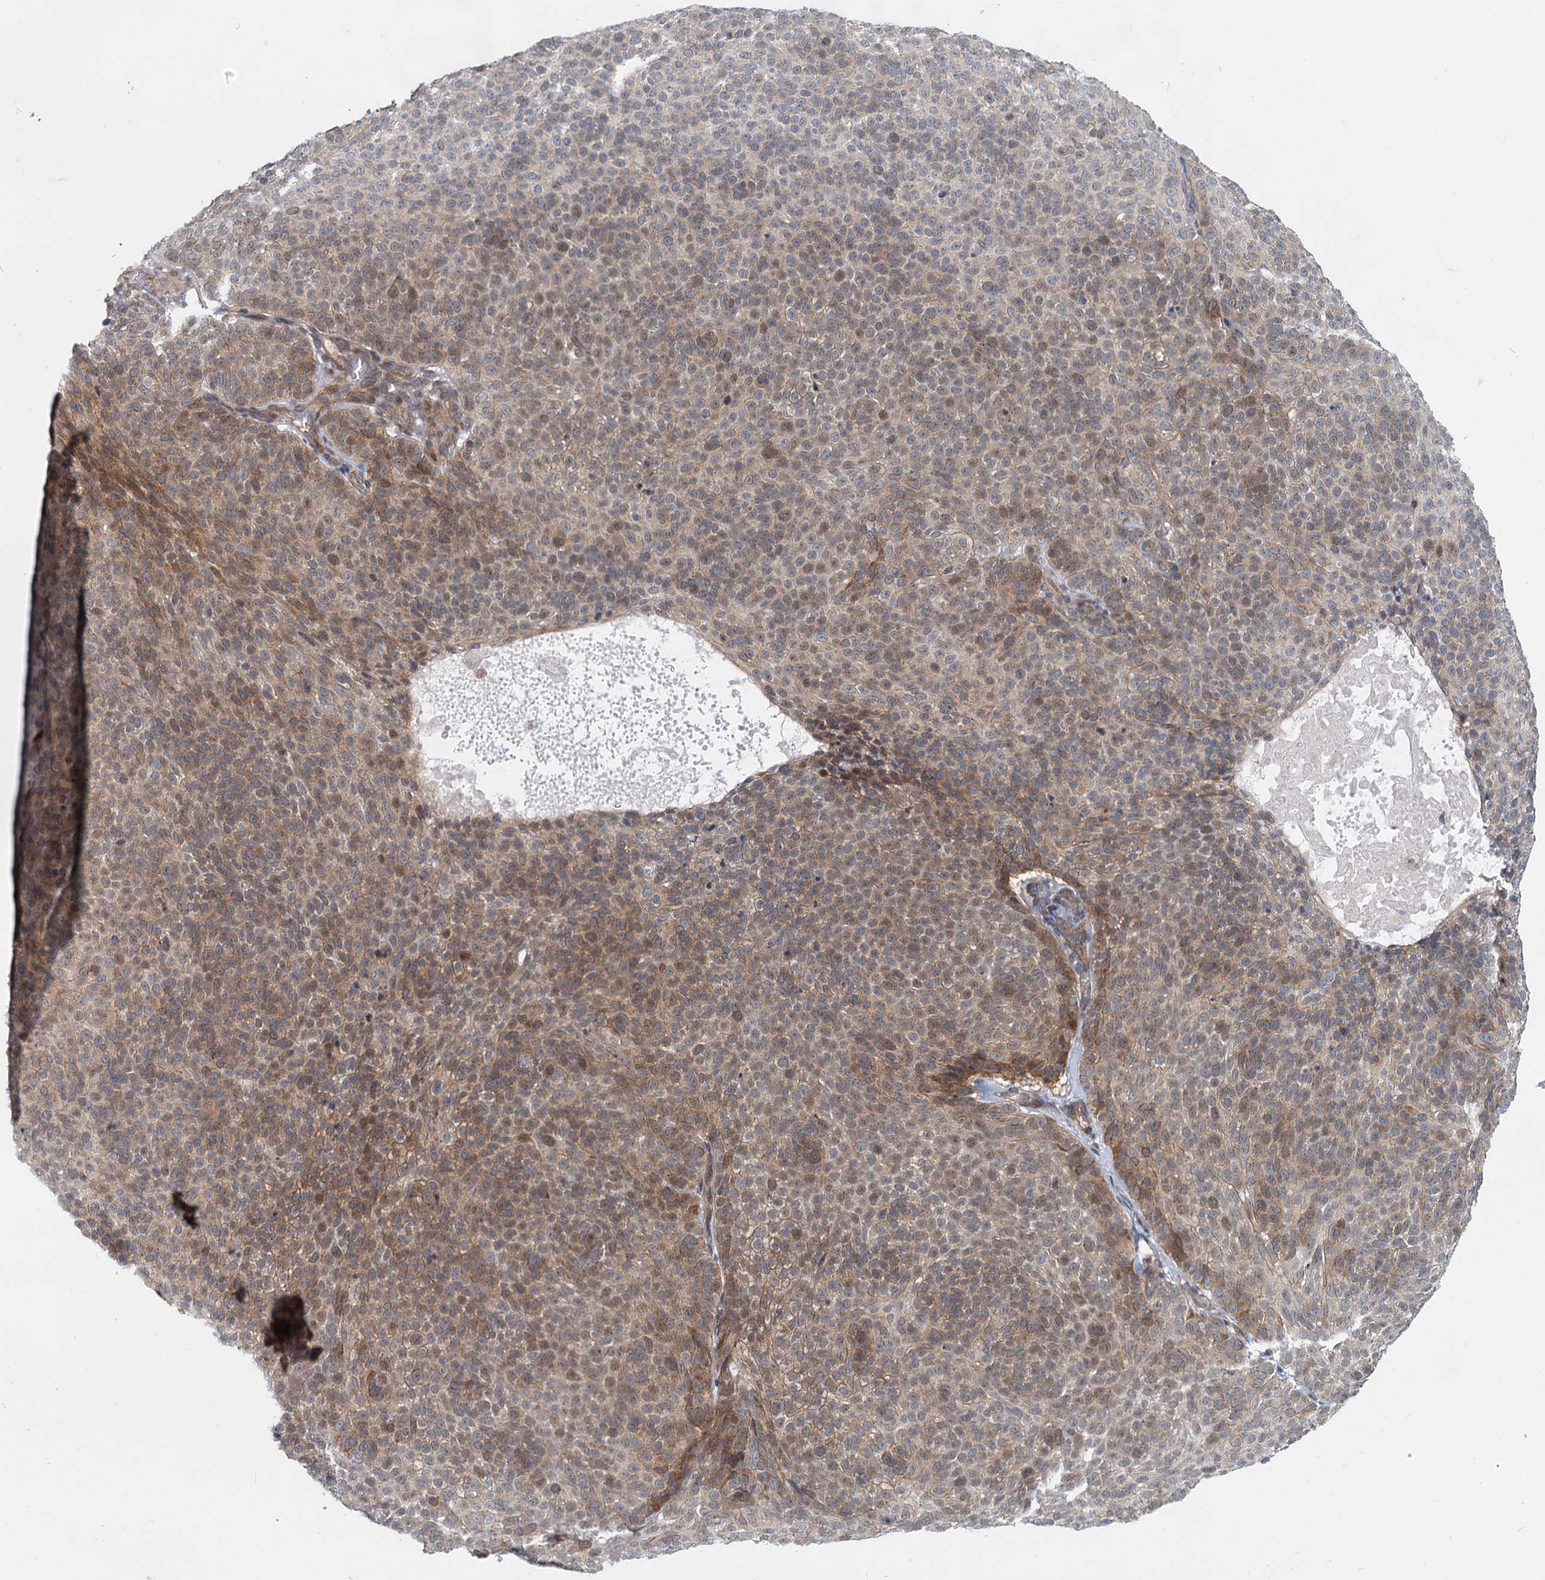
{"staining": {"intensity": "moderate", "quantity": "<25%", "location": "cytoplasmic/membranous,nuclear"}, "tissue": "skin cancer", "cell_type": "Tumor cells", "image_type": "cancer", "snomed": [{"axis": "morphology", "description": "Basal cell carcinoma"}, {"axis": "topography", "description": "Skin"}], "caption": "Approximately <25% of tumor cells in skin cancer demonstrate moderate cytoplasmic/membranous and nuclear protein expression as visualized by brown immunohistochemical staining.", "gene": "ADCY2", "patient": {"sex": "male", "age": 85}}